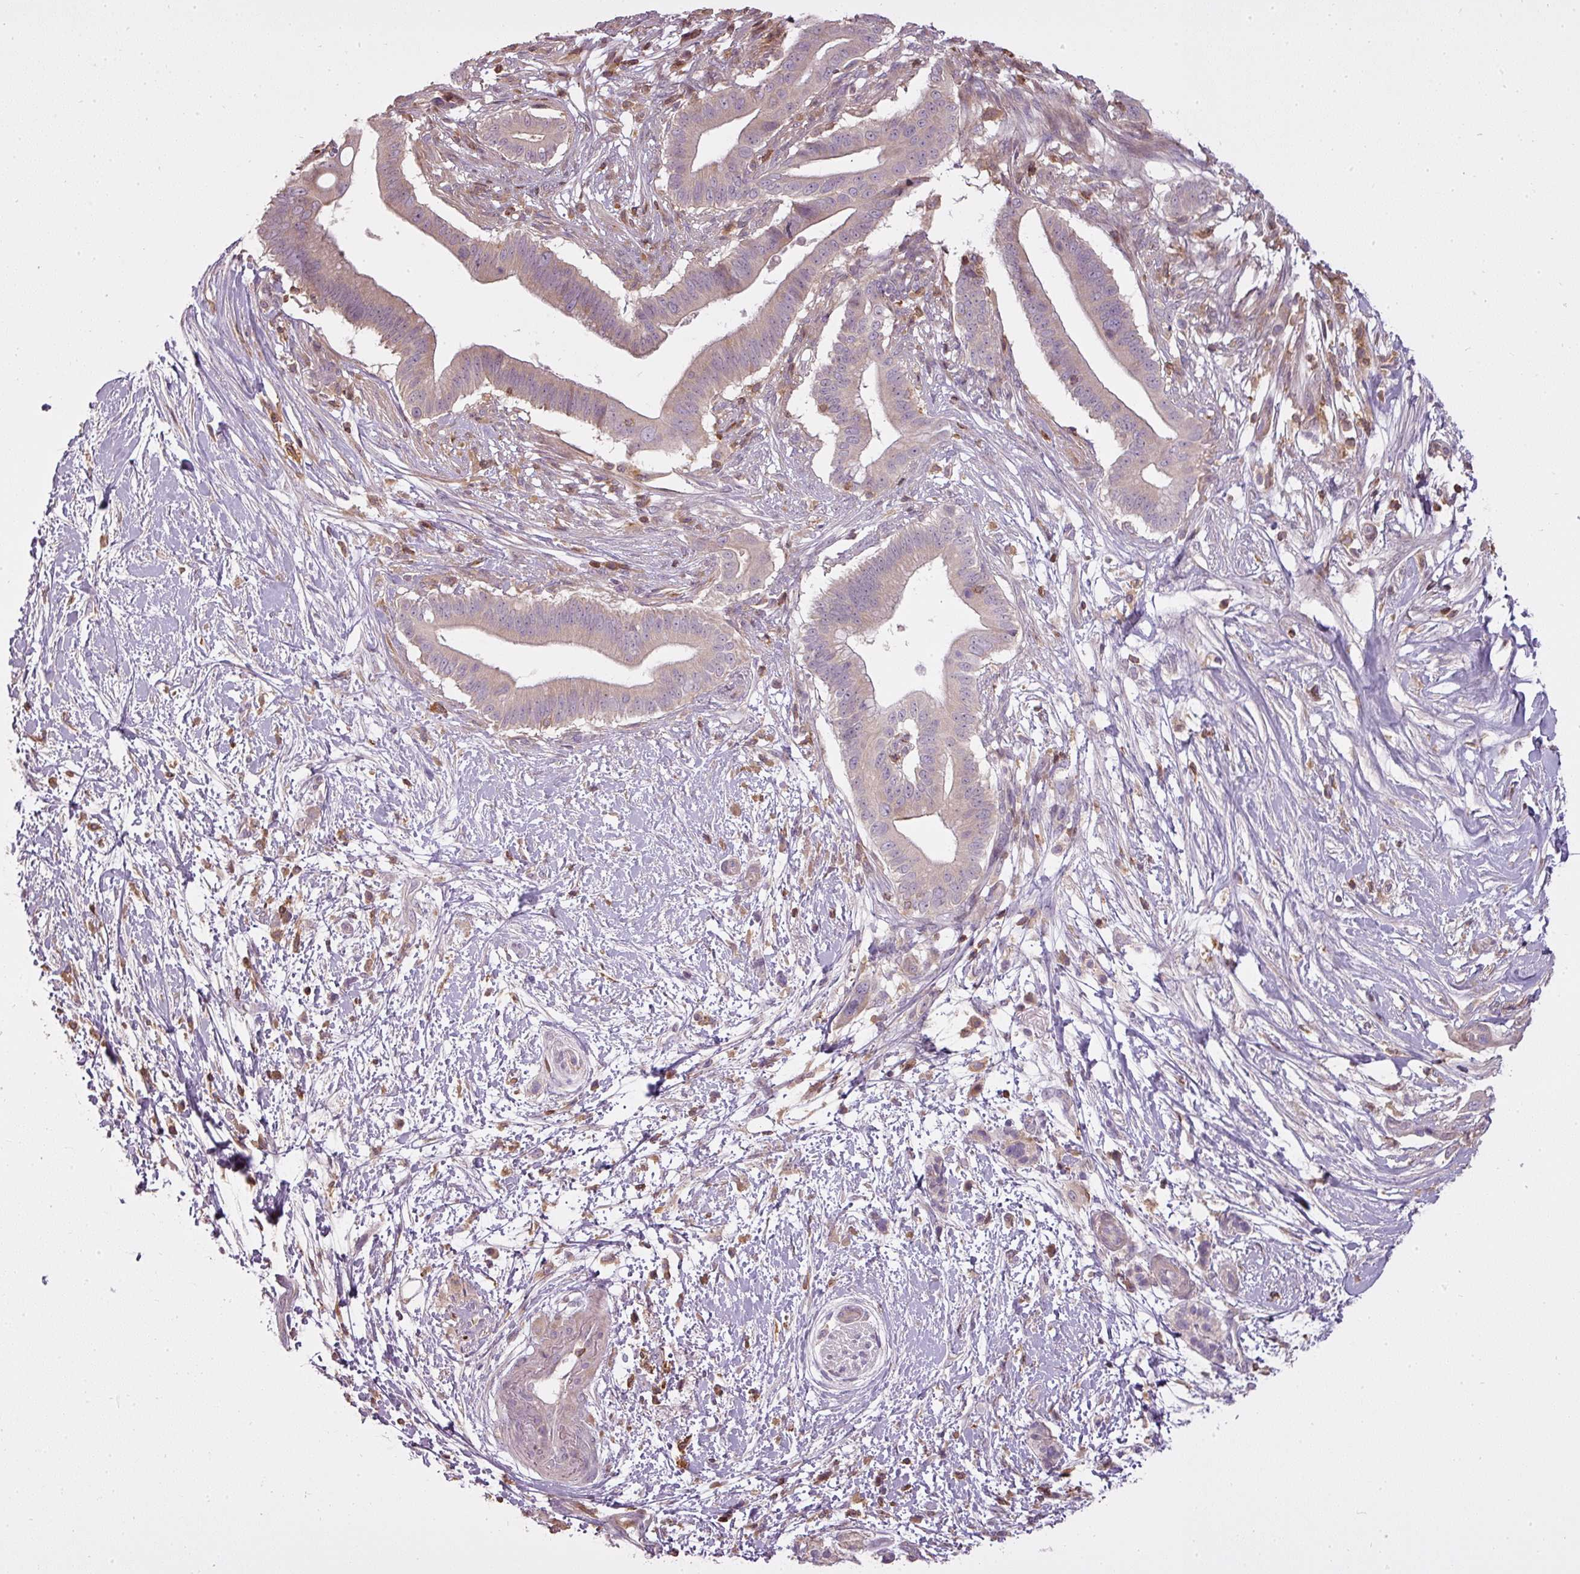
{"staining": {"intensity": "weak", "quantity": "25%-75%", "location": "cytoplasmic/membranous"}, "tissue": "pancreatic cancer", "cell_type": "Tumor cells", "image_type": "cancer", "snomed": [{"axis": "morphology", "description": "Adenocarcinoma, NOS"}, {"axis": "topography", "description": "Pancreas"}], "caption": "Human pancreatic cancer (adenocarcinoma) stained for a protein (brown) reveals weak cytoplasmic/membranous positive positivity in approximately 25%-75% of tumor cells.", "gene": "STK4", "patient": {"sex": "male", "age": 68}}